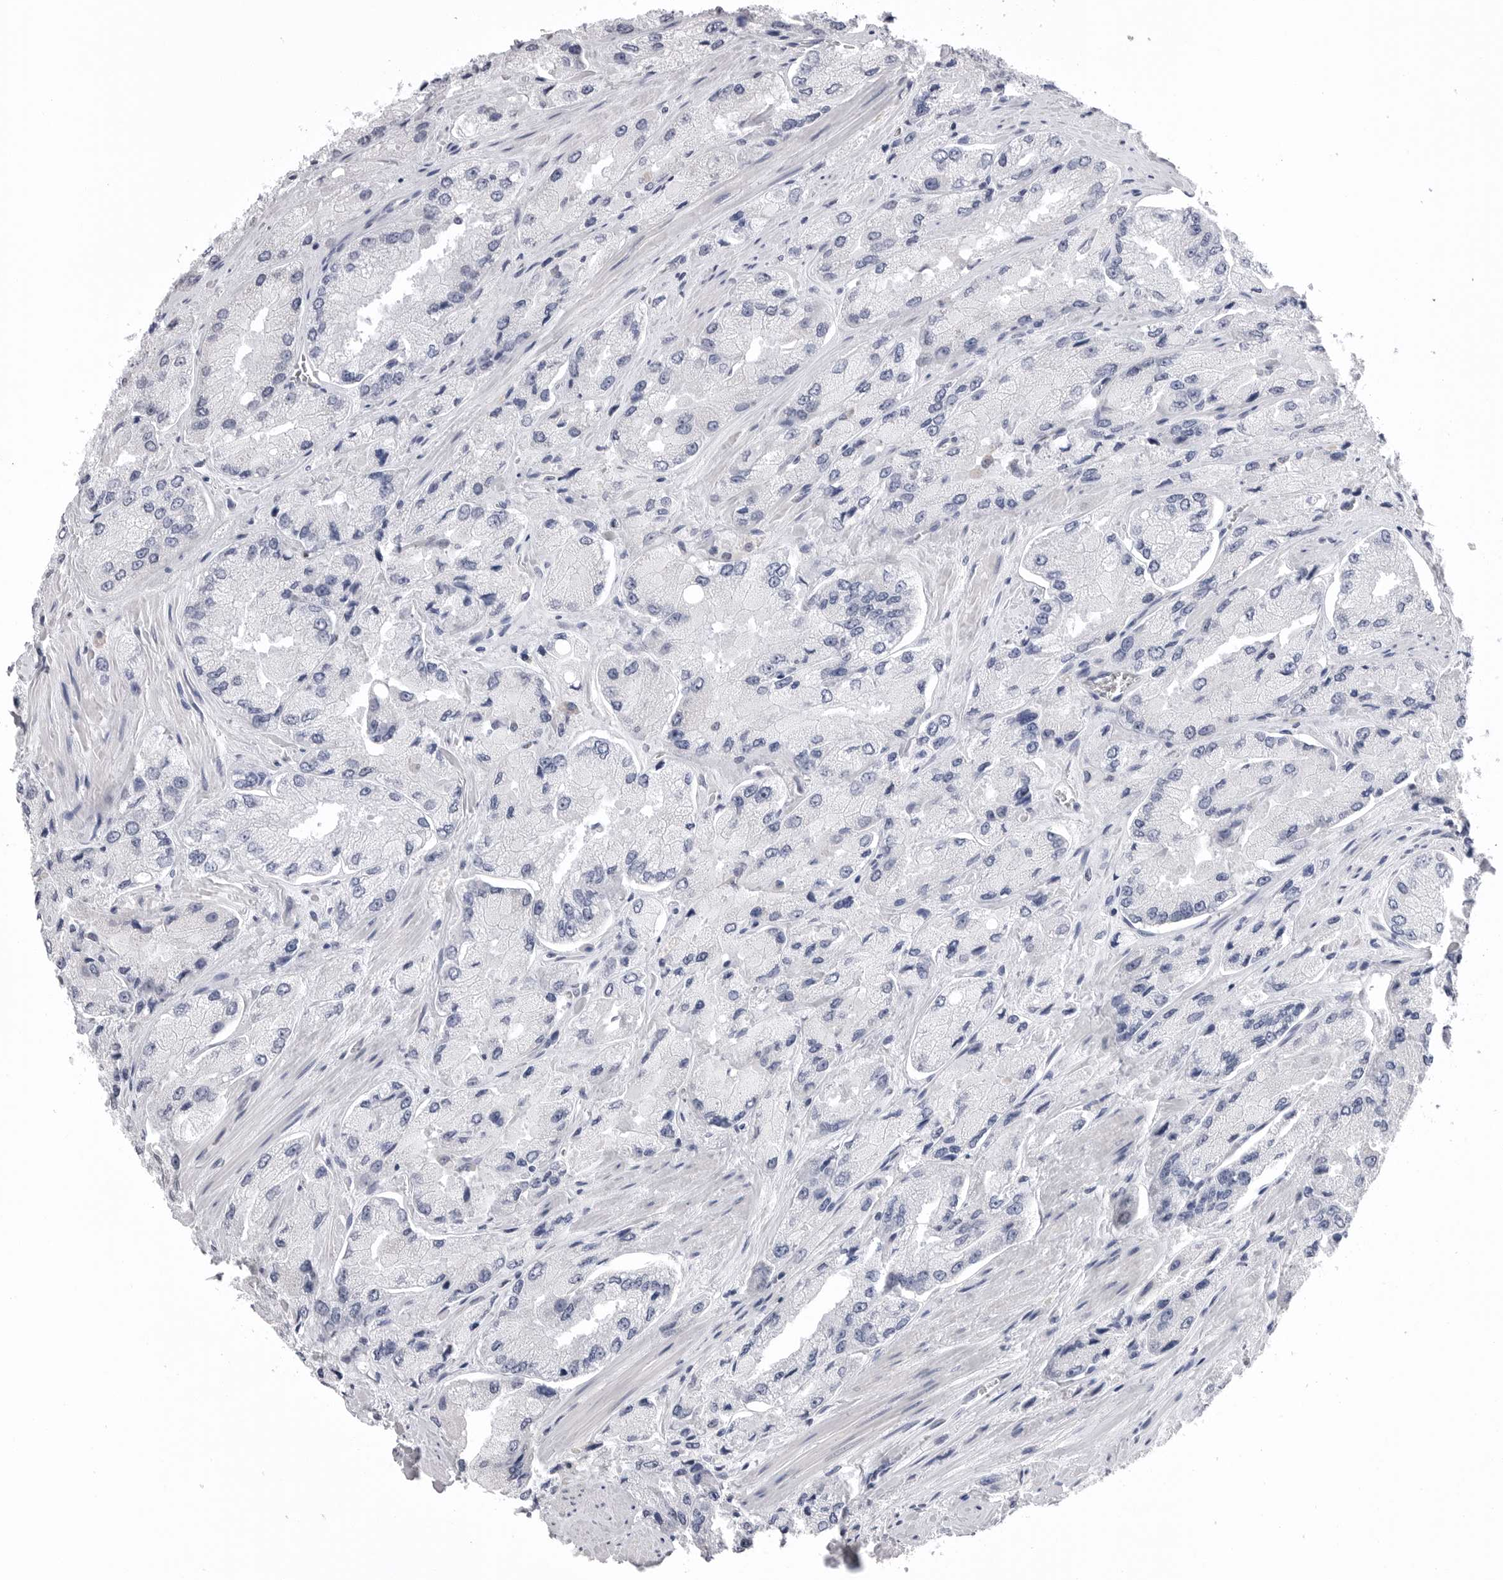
{"staining": {"intensity": "negative", "quantity": "none", "location": "none"}, "tissue": "prostate cancer", "cell_type": "Tumor cells", "image_type": "cancer", "snomed": [{"axis": "morphology", "description": "Adenocarcinoma, High grade"}, {"axis": "topography", "description": "Prostate"}], "caption": "A high-resolution image shows immunohistochemistry (IHC) staining of prostate cancer (high-grade adenocarcinoma), which reveals no significant staining in tumor cells.", "gene": "DLGAP3", "patient": {"sex": "male", "age": 58}}